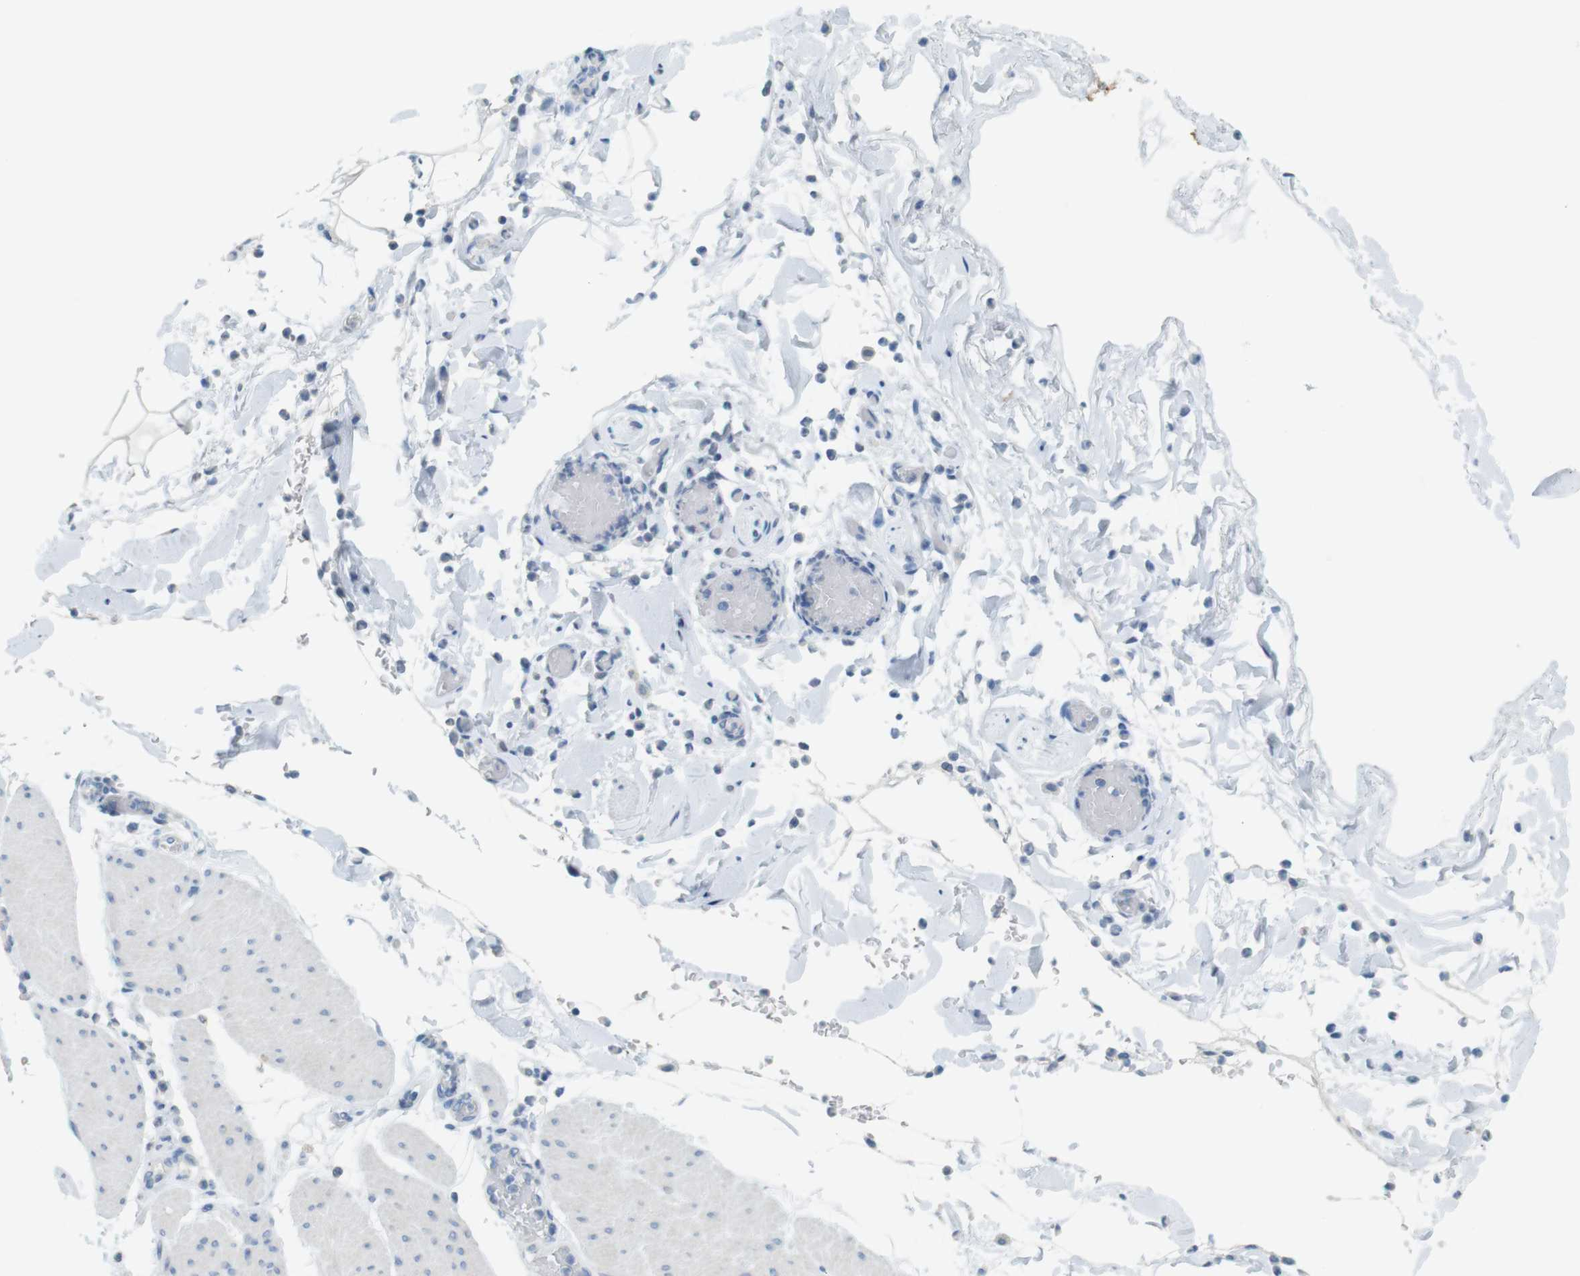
{"staining": {"intensity": "negative", "quantity": "none", "location": "none"}, "tissue": "smooth muscle", "cell_type": "Smooth muscle cells", "image_type": "normal", "snomed": [{"axis": "morphology", "description": "Normal tissue, NOS"}, {"axis": "topography", "description": "Smooth muscle"}, {"axis": "topography", "description": "Colon"}], "caption": "High power microscopy image of an IHC photomicrograph of normal smooth muscle, revealing no significant staining in smooth muscle cells. The staining is performed using DAB (3,3'-diaminobenzidine) brown chromogen with nuclei counter-stained in using hematoxylin.", "gene": "MUC5B", "patient": {"sex": "male", "age": 67}}